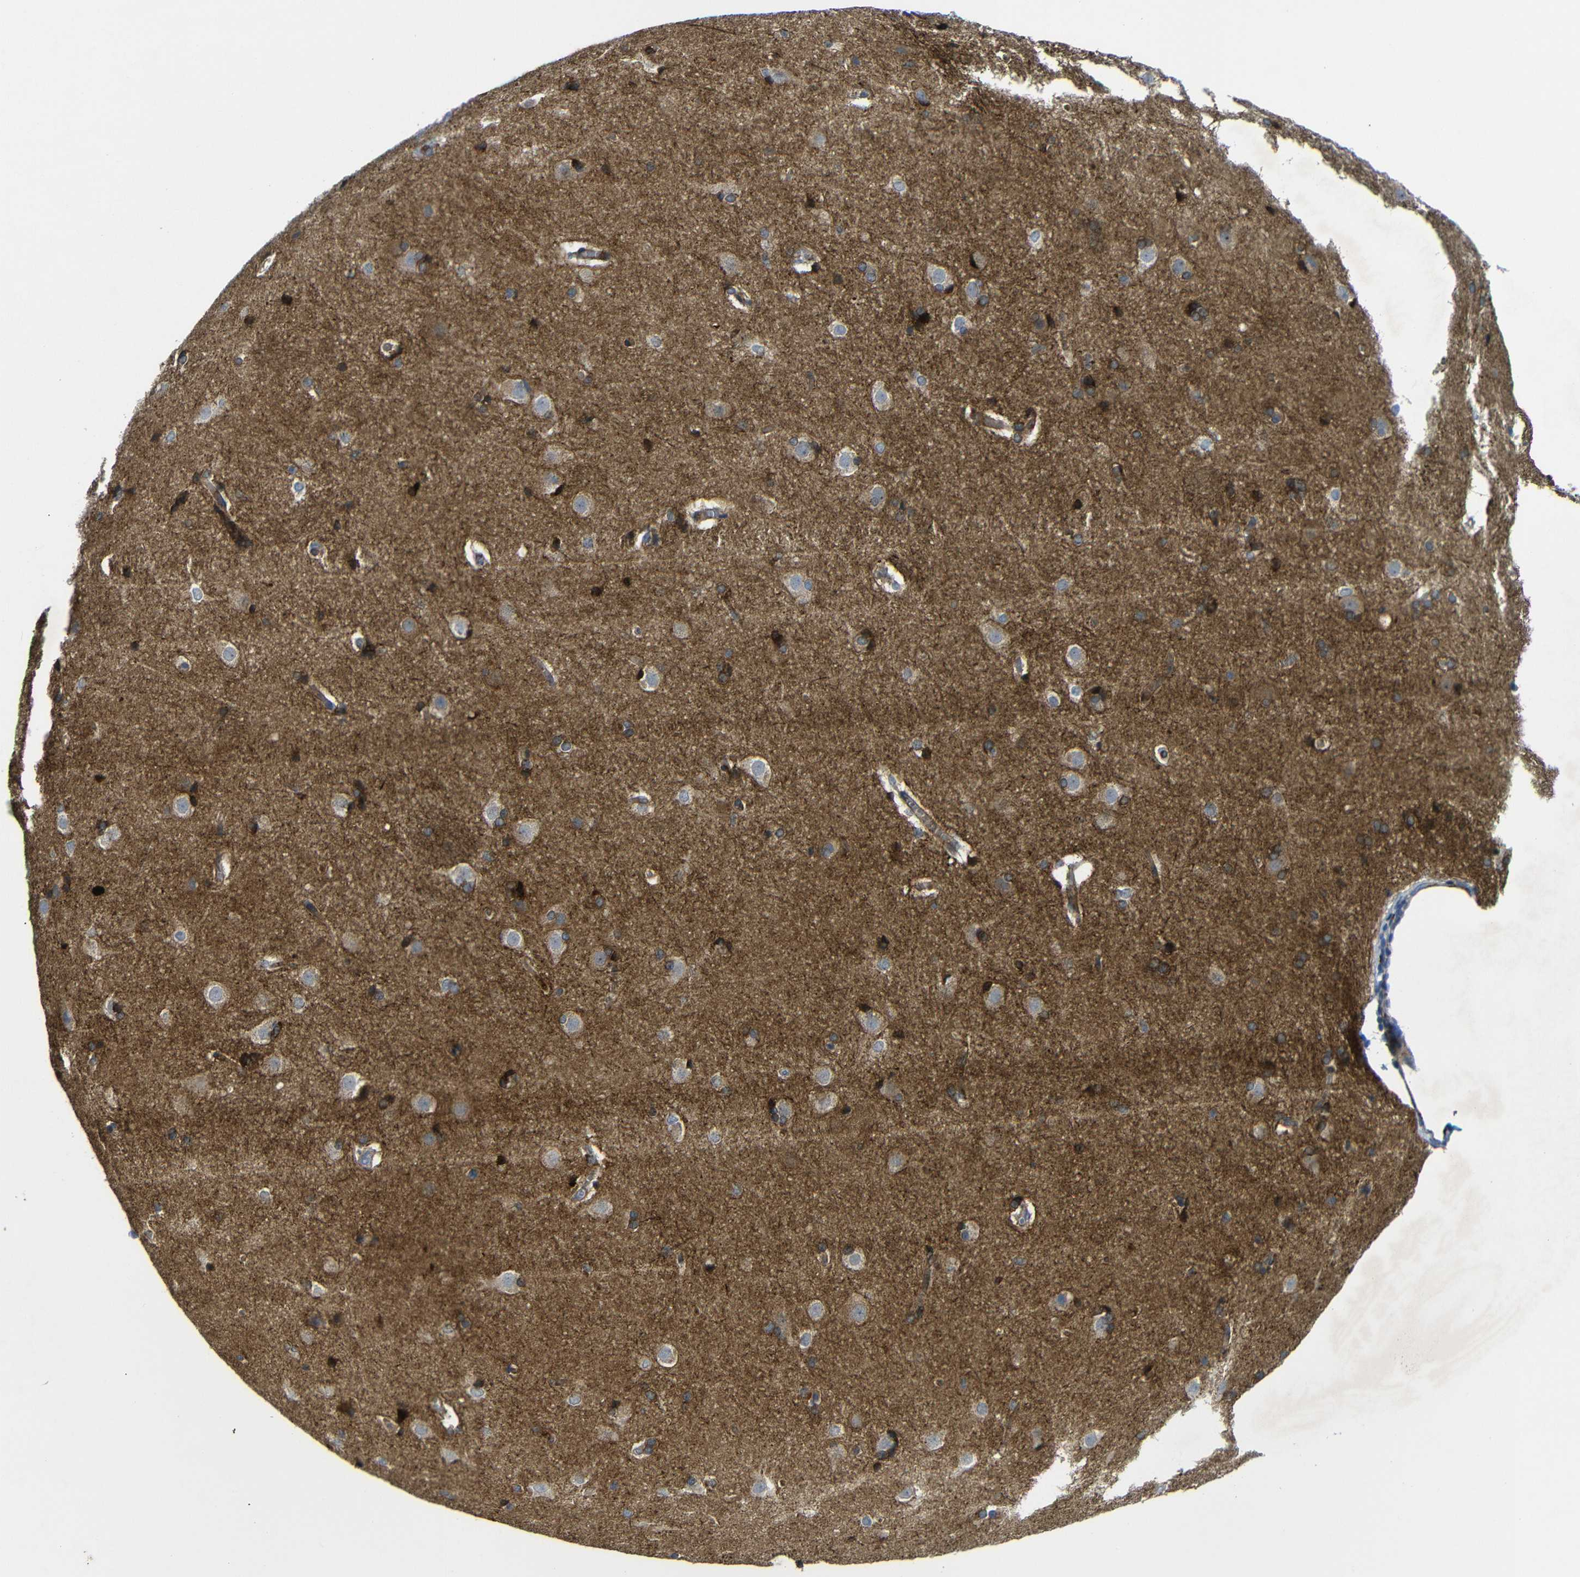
{"staining": {"intensity": "strong", "quantity": "<25%", "location": "cytoplasmic/membranous"}, "tissue": "caudate", "cell_type": "Glial cells", "image_type": "normal", "snomed": [{"axis": "morphology", "description": "Normal tissue, NOS"}, {"axis": "topography", "description": "Lateral ventricle wall"}], "caption": "Benign caudate reveals strong cytoplasmic/membranous expression in approximately <25% of glial cells (Brightfield microscopy of DAB IHC at high magnification)..", "gene": "PARP14", "patient": {"sex": "female", "age": 19}}